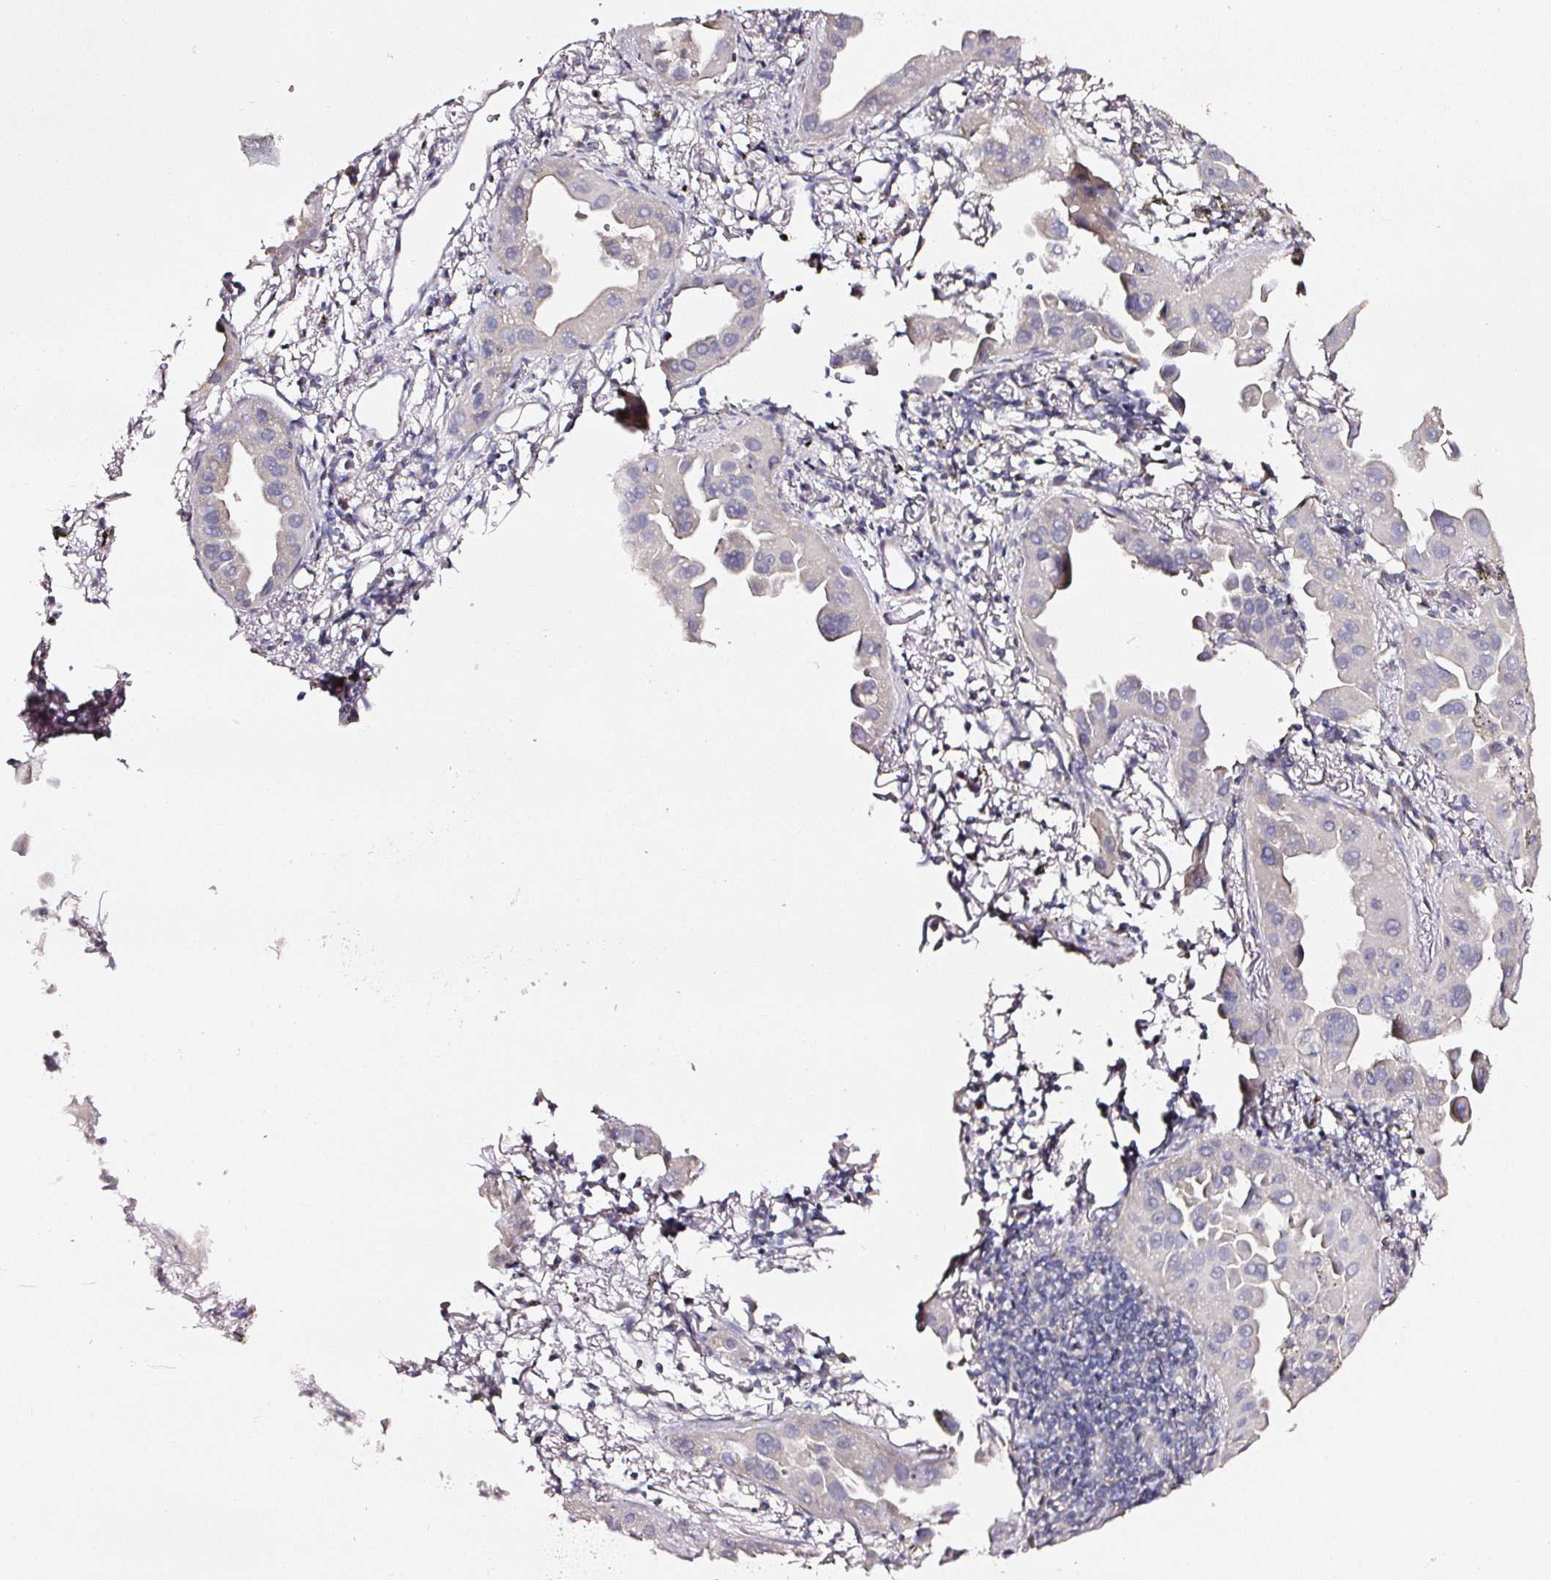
{"staining": {"intensity": "moderate", "quantity": "<25%", "location": "cytoplasmic/membranous"}, "tissue": "lung cancer", "cell_type": "Tumor cells", "image_type": "cancer", "snomed": [{"axis": "morphology", "description": "Adenocarcinoma, NOS"}, {"axis": "topography", "description": "Lung"}], "caption": "Tumor cells exhibit low levels of moderate cytoplasmic/membranous expression in about <25% of cells in human adenocarcinoma (lung). (brown staining indicates protein expression, while blue staining denotes nuclei).", "gene": "NTRK1", "patient": {"sex": "male", "age": 68}}